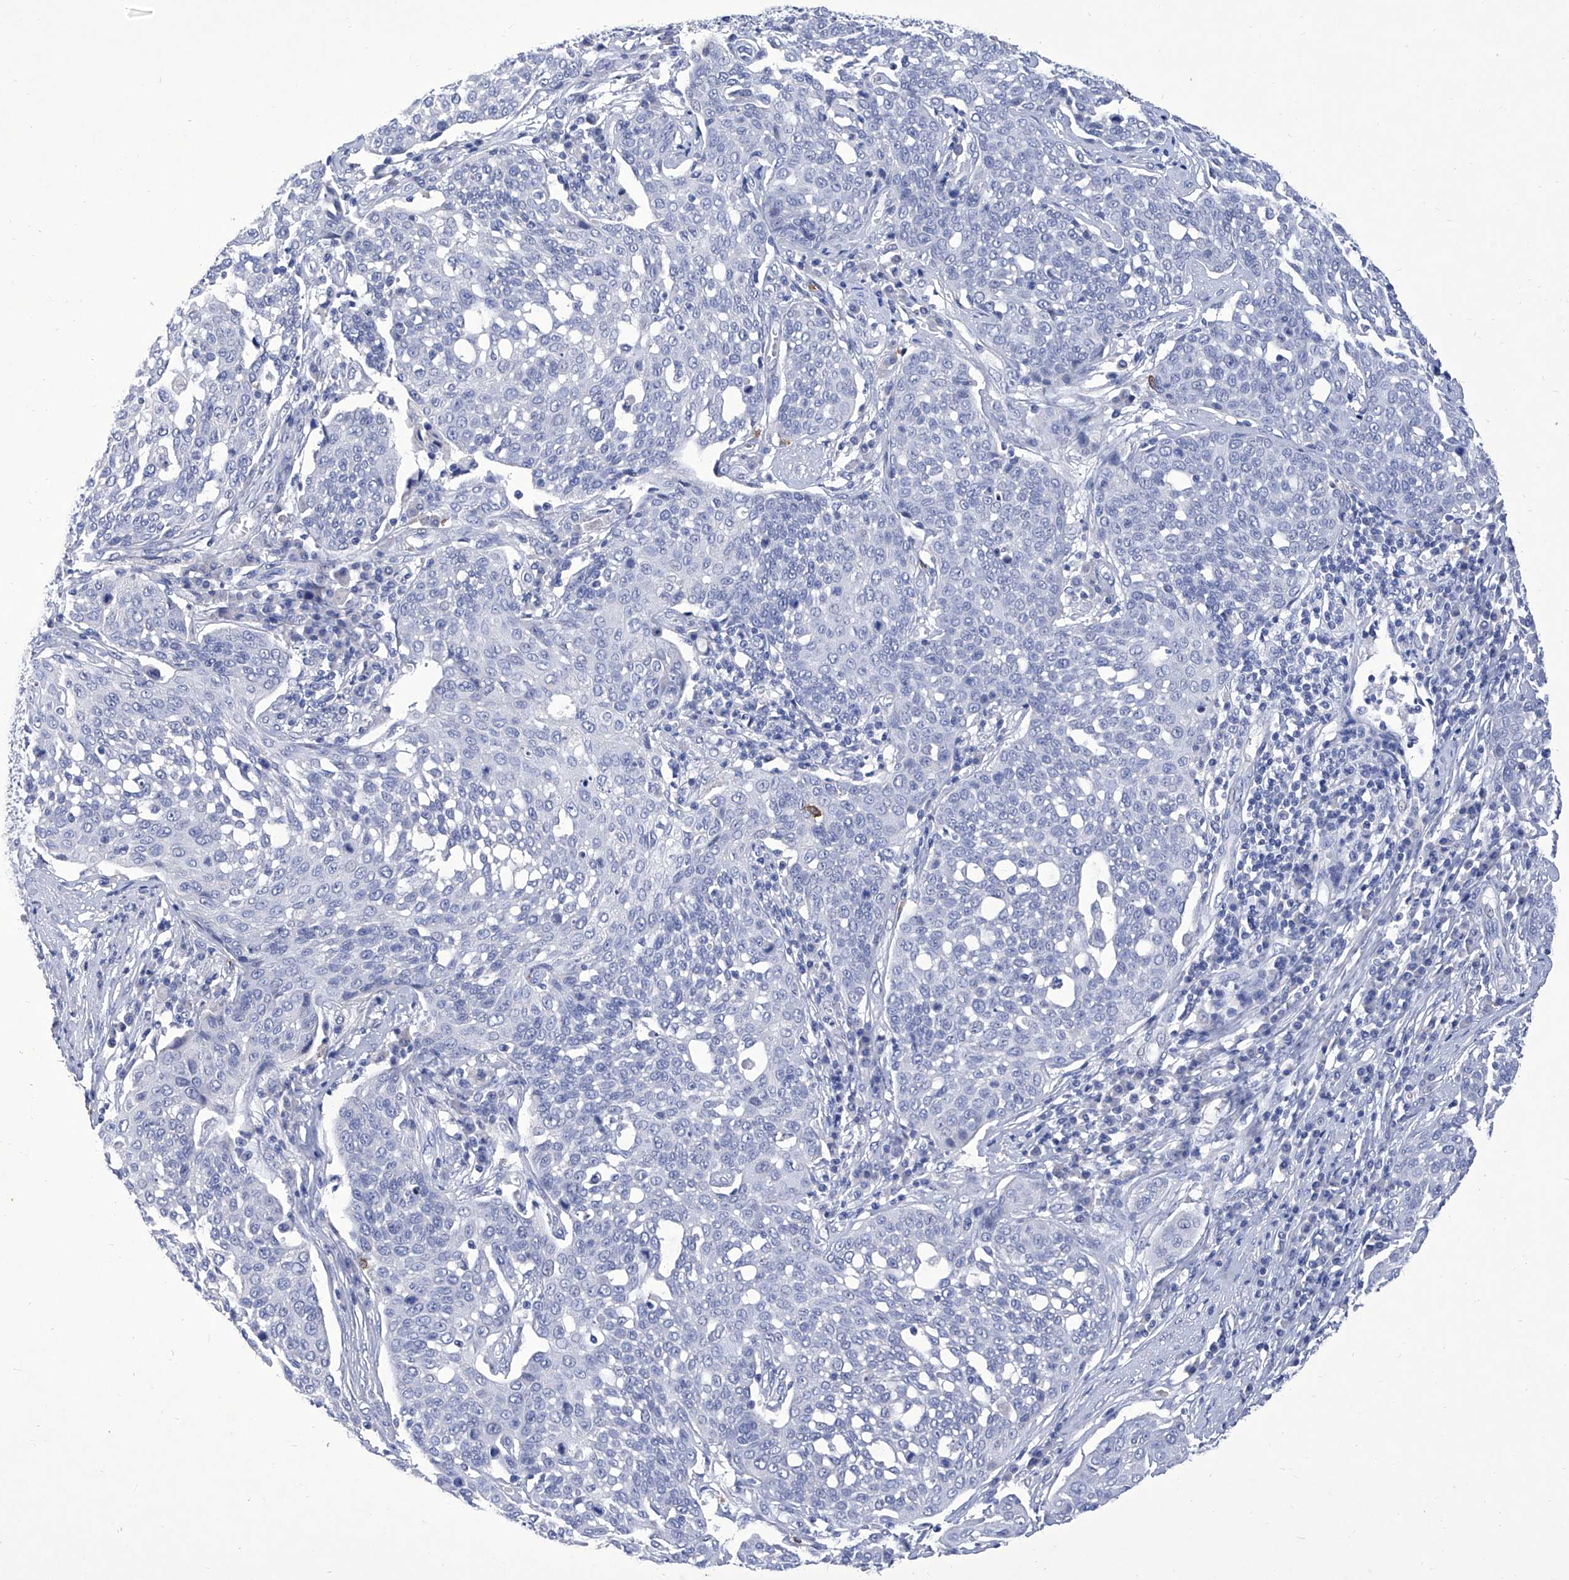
{"staining": {"intensity": "negative", "quantity": "none", "location": "none"}, "tissue": "cervical cancer", "cell_type": "Tumor cells", "image_type": "cancer", "snomed": [{"axis": "morphology", "description": "Squamous cell carcinoma, NOS"}, {"axis": "topography", "description": "Cervix"}], "caption": "Tumor cells are negative for protein expression in human cervical cancer (squamous cell carcinoma).", "gene": "IFNL2", "patient": {"sex": "female", "age": 34}}